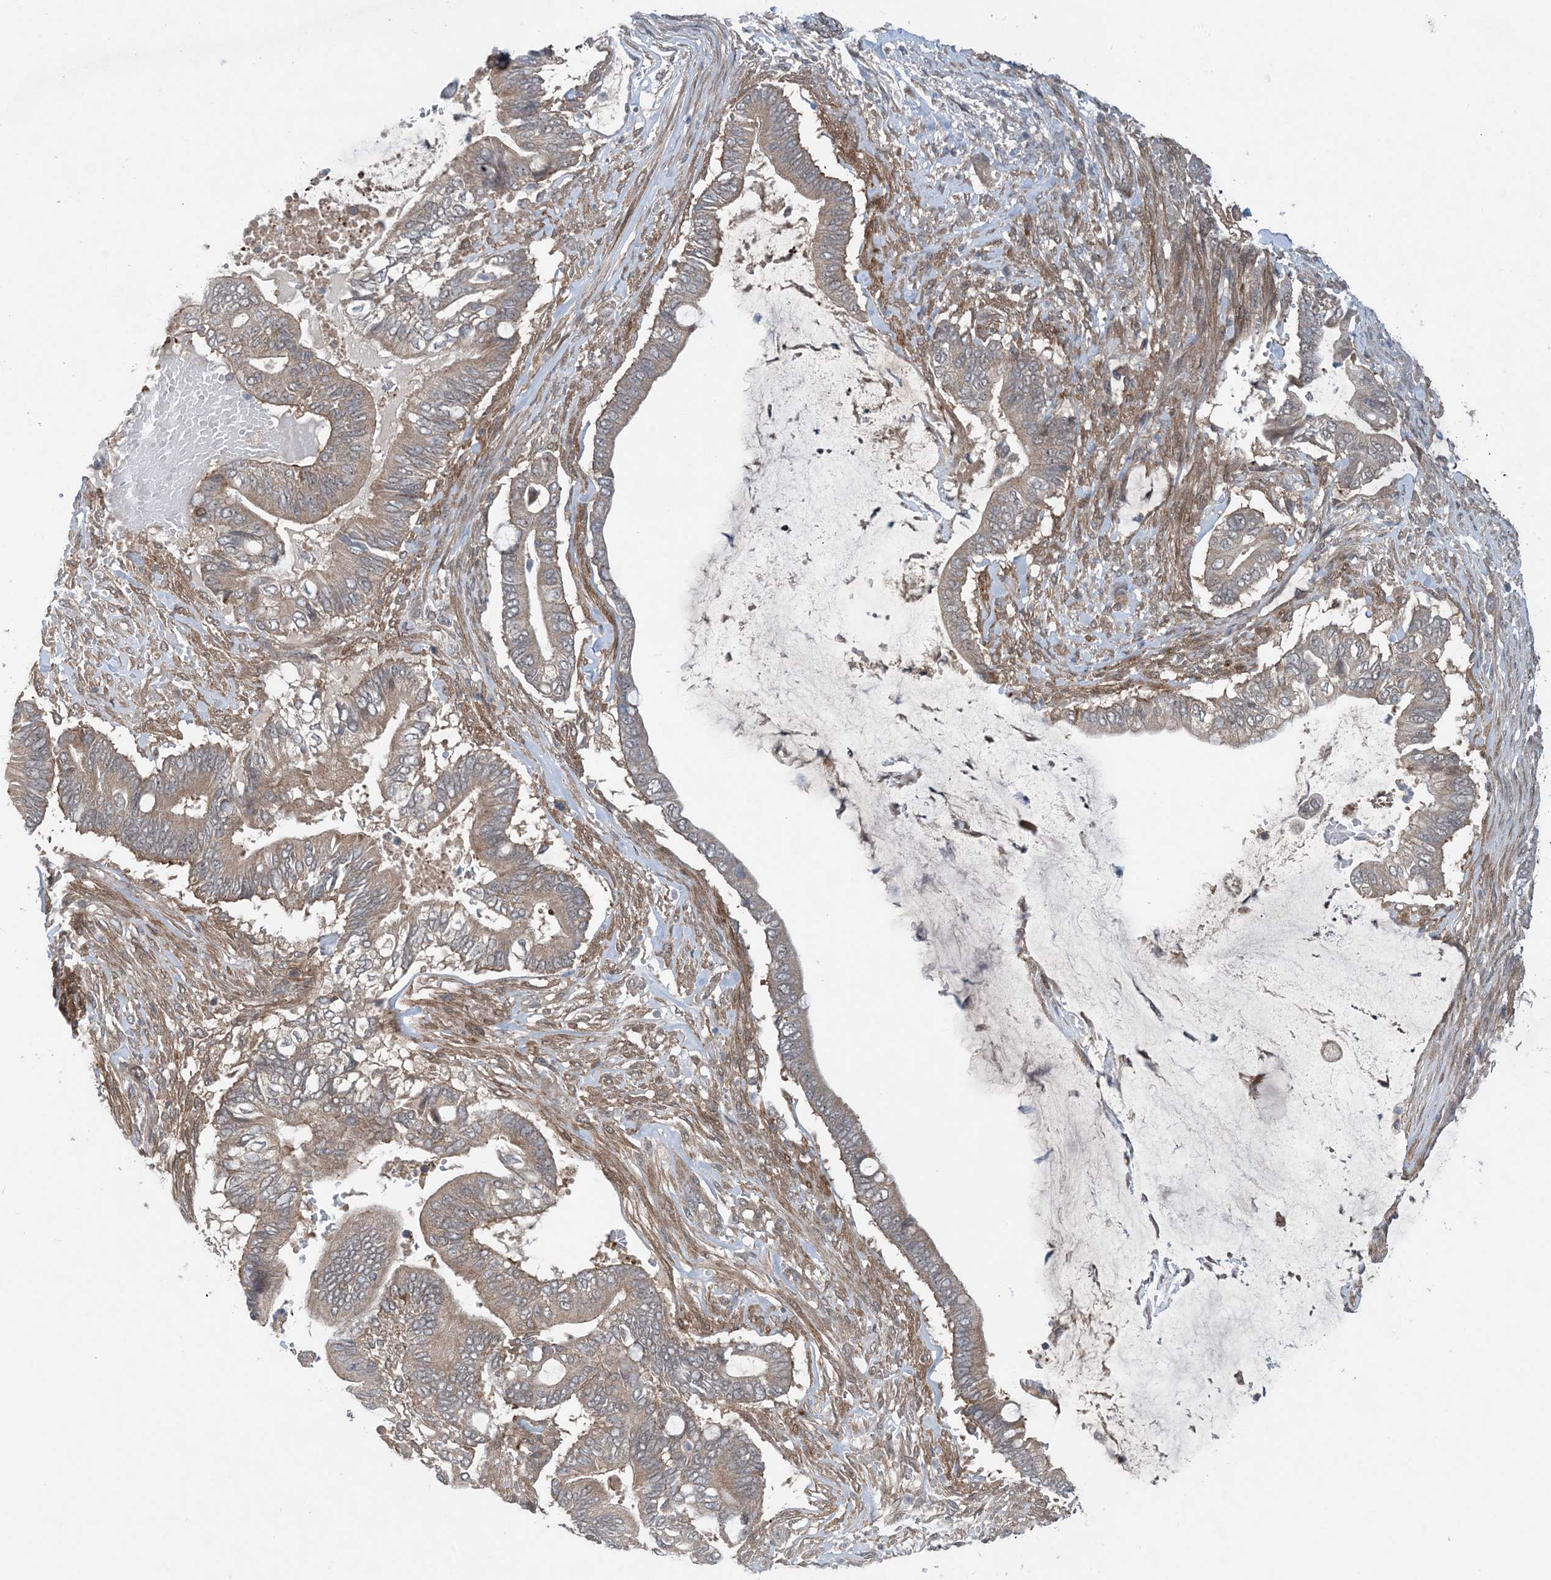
{"staining": {"intensity": "weak", "quantity": "25%-75%", "location": "cytoplasmic/membranous"}, "tissue": "pancreatic cancer", "cell_type": "Tumor cells", "image_type": "cancer", "snomed": [{"axis": "morphology", "description": "Adenocarcinoma, NOS"}, {"axis": "topography", "description": "Pancreas"}], "caption": "About 25%-75% of tumor cells in pancreatic cancer (adenocarcinoma) show weak cytoplasmic/membranous protein positivity as visualized by brown immunohistochemical staining.", "gene": "HEMK1", "patient": {"sex": "male", "age": 68}}